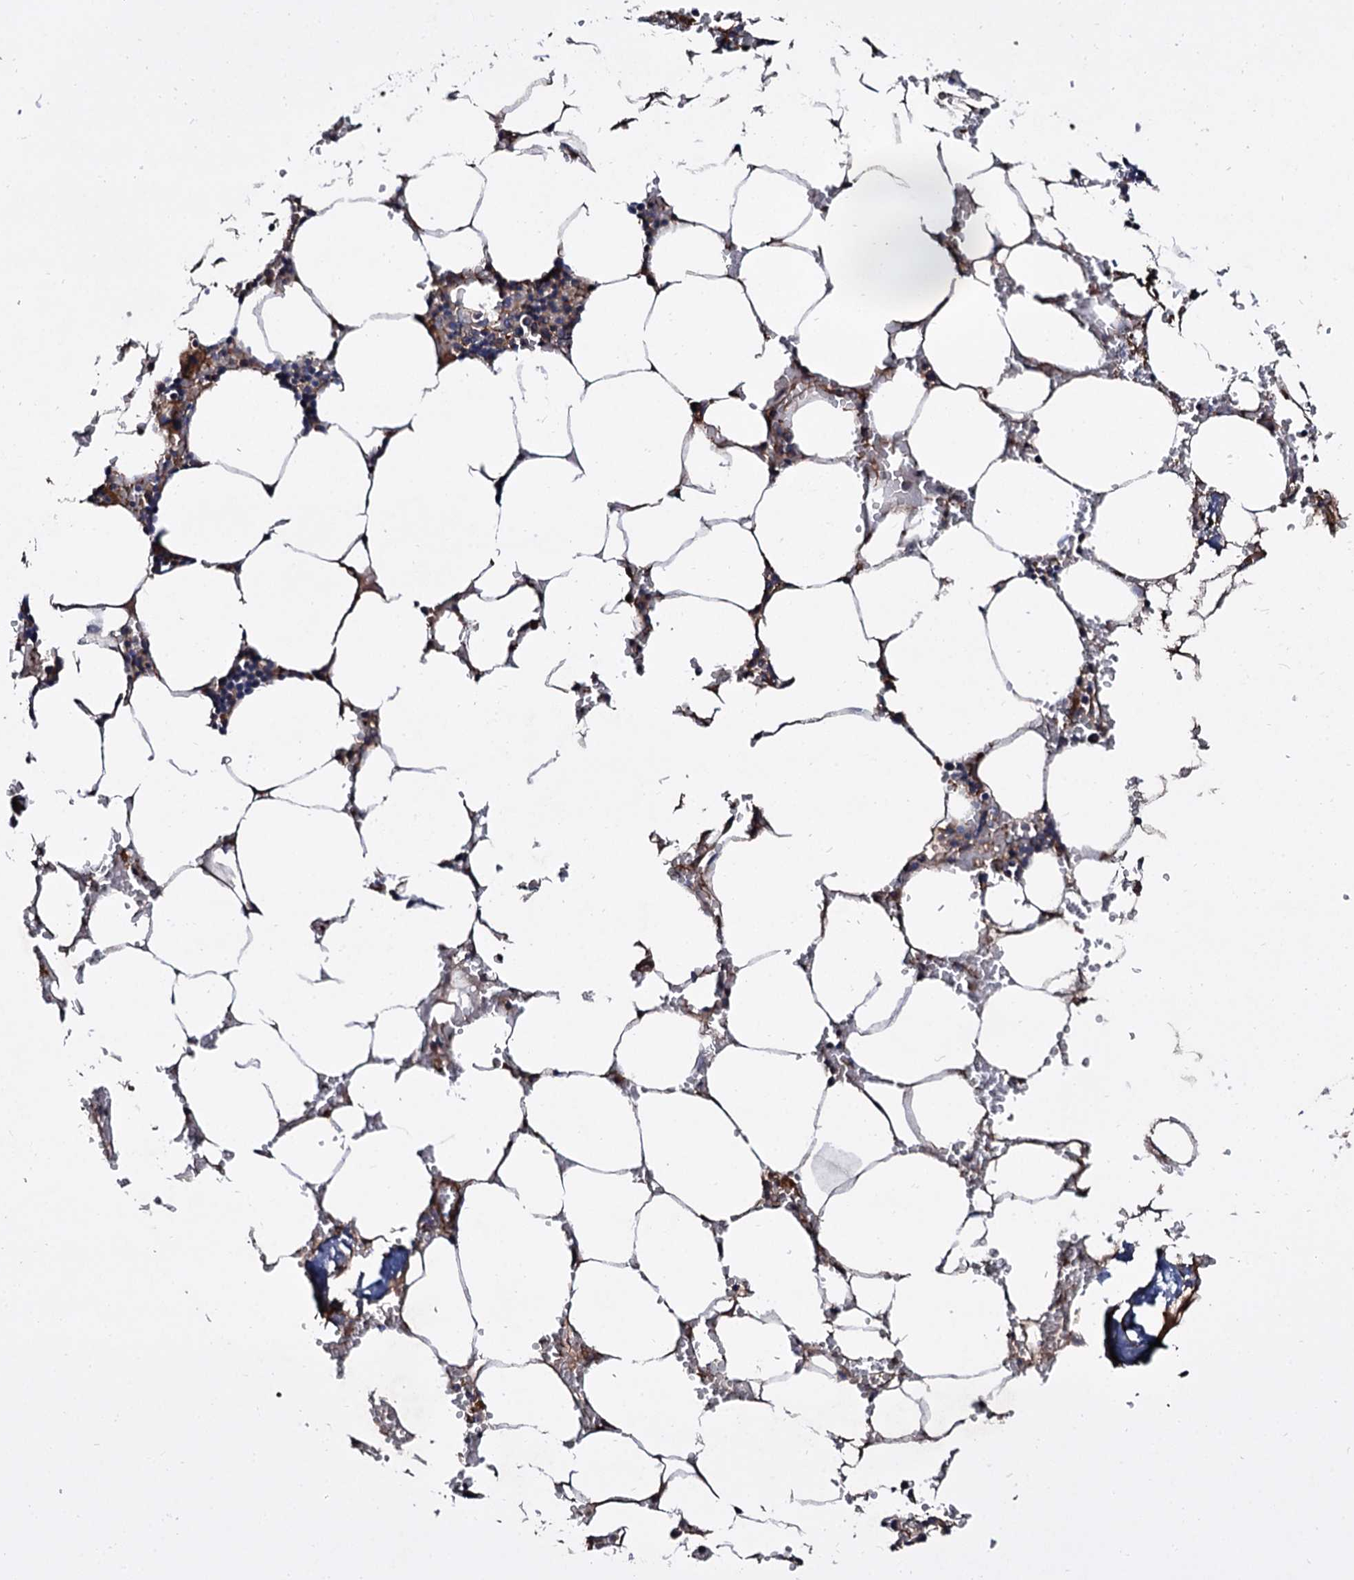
{"staining": {"intensity": "moderate", "quantity": "<25%", "location": "cytoplasmic/membranous"}, "tissue": "bone marrow", "cell_type": "Hematopoietic cells", "image_type": "normal", "snomed": [{"axis": "morphology", "description": "Normal tissue, NOS"}, {"axis": "topography", "description": "Bone marrow"}], "caption": "Immunohistochemical staining of normal human bone marrow reveals moderate cytoplasmic/membranous protein staining in about <25% of hematopoietic cells.", "gene": "ISM2", "patient": {"sex": "male", "age": 70}}